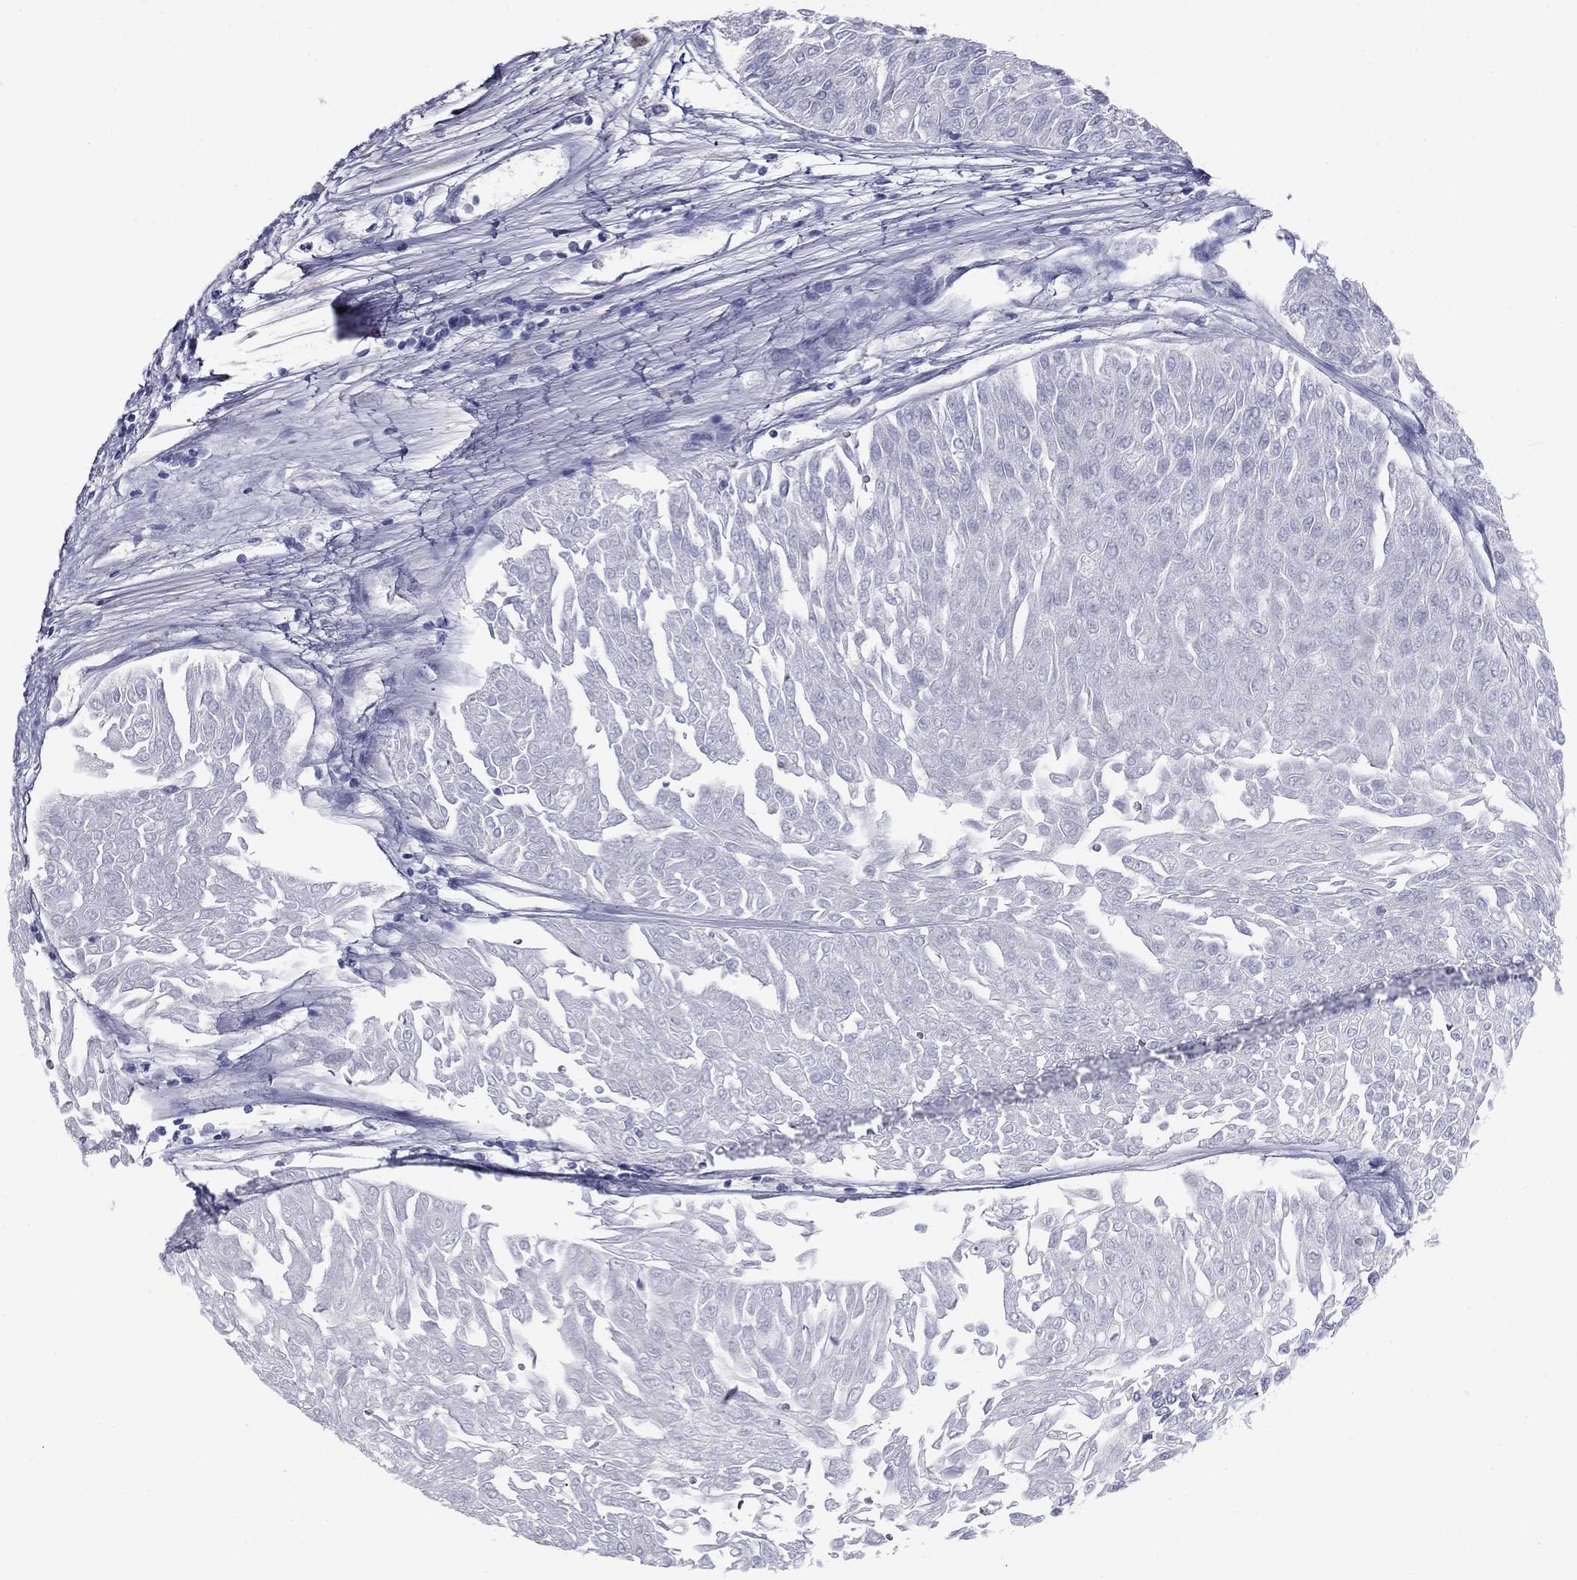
{"staining": {"intensity": "negative", "quantity": "none", "location": "none"}, "tissue": "urothelial cancer", "cell_type": "Tumor cells", "image_type": "cancer", "snomed": [{"axis": "morphology", "description": "Urothelial carcinoma, Low grade"}, {"axis": "topography", "description": "Urinary bladder"}], "caption": "This is an immunohistochemistry (IHC) photomicrograph of human urothelial cancer. There is no expression in tumor cells.", "gene": "NDUFA4L2", "patient": {"sex": "male", "age": 67}}